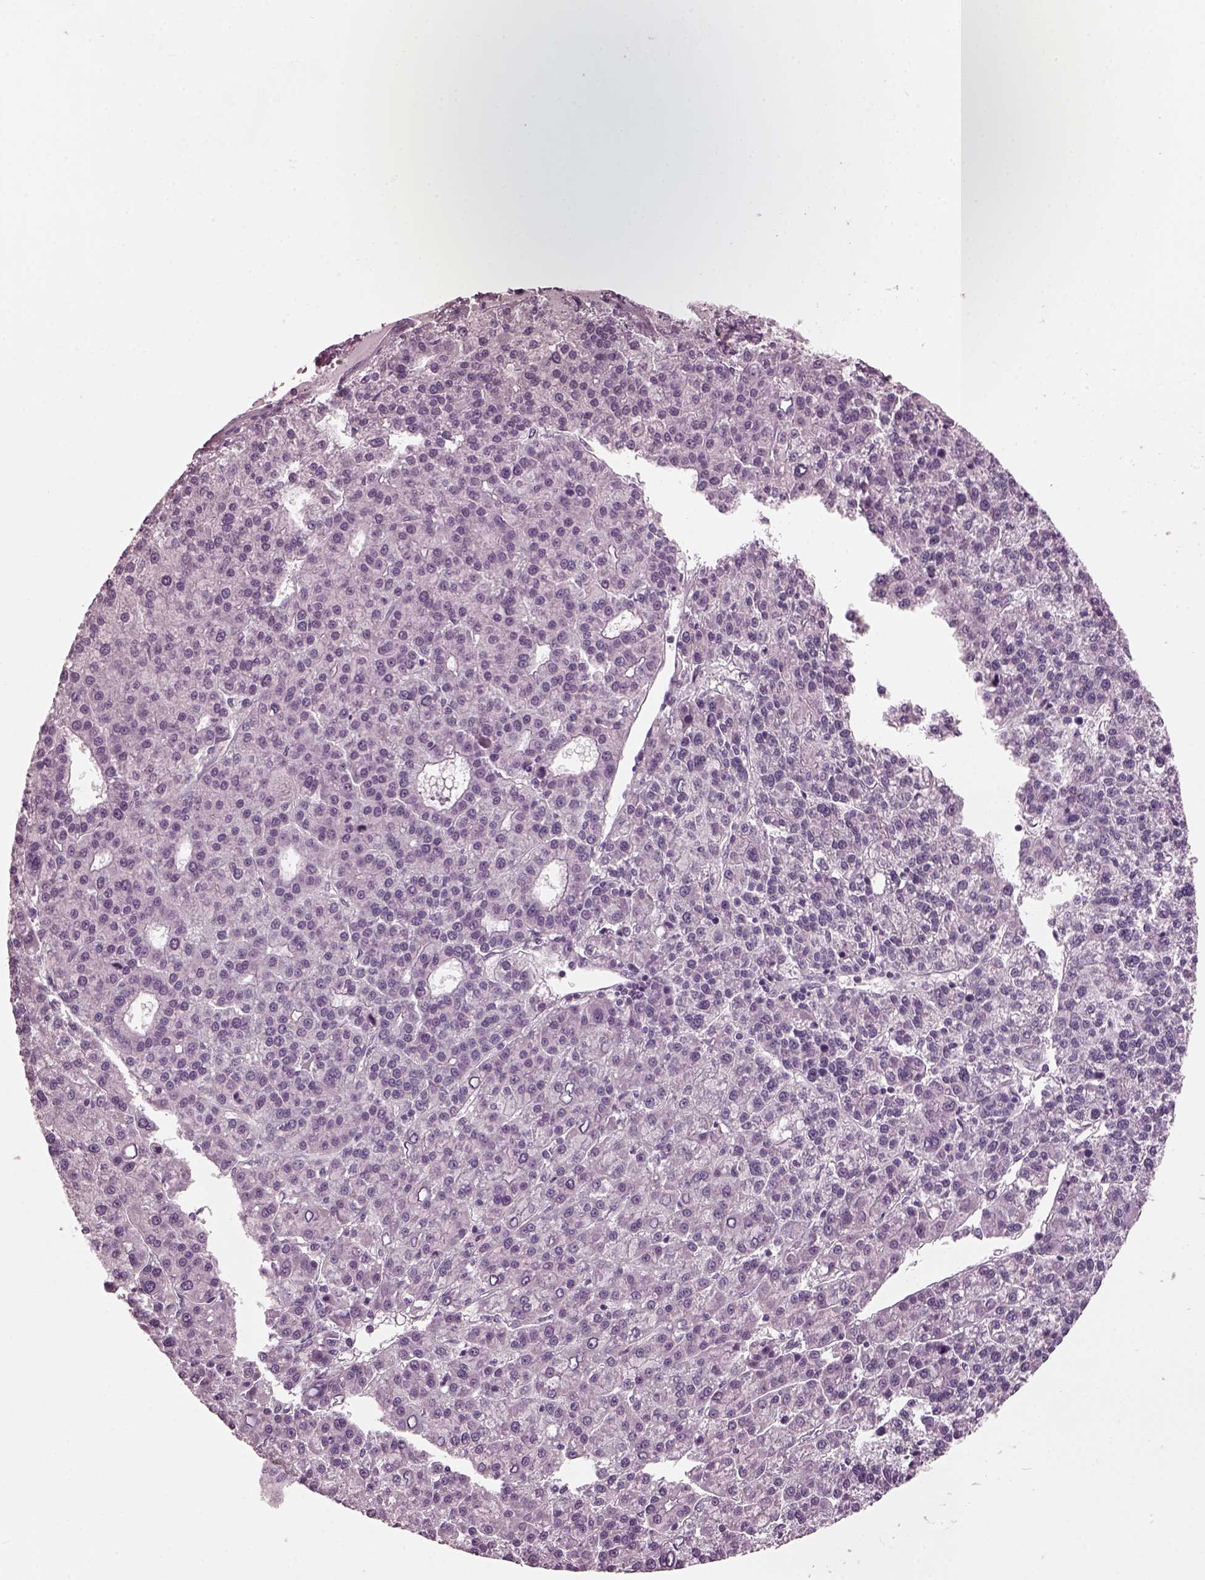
{"staining": {"intensity": "negative", "quantity": "none", "location": "none"}, "tissue": "liver cancer", "cell_type": "Tumor cells", "image_type": "cancer", "snomed": [{"axis": "morphology", "description": "Carcinoma, Hepatocellular, NOS"}, {"axis": "topography", "description": "Liver"}], "caption": "Immunohistochemical staining of human liver cancer (hepatocellular carcinoma) demonstrates no significant positivity in tumor cells.", "gene": "RCVRN", "patient": {"sex": "female", "age": 58}}